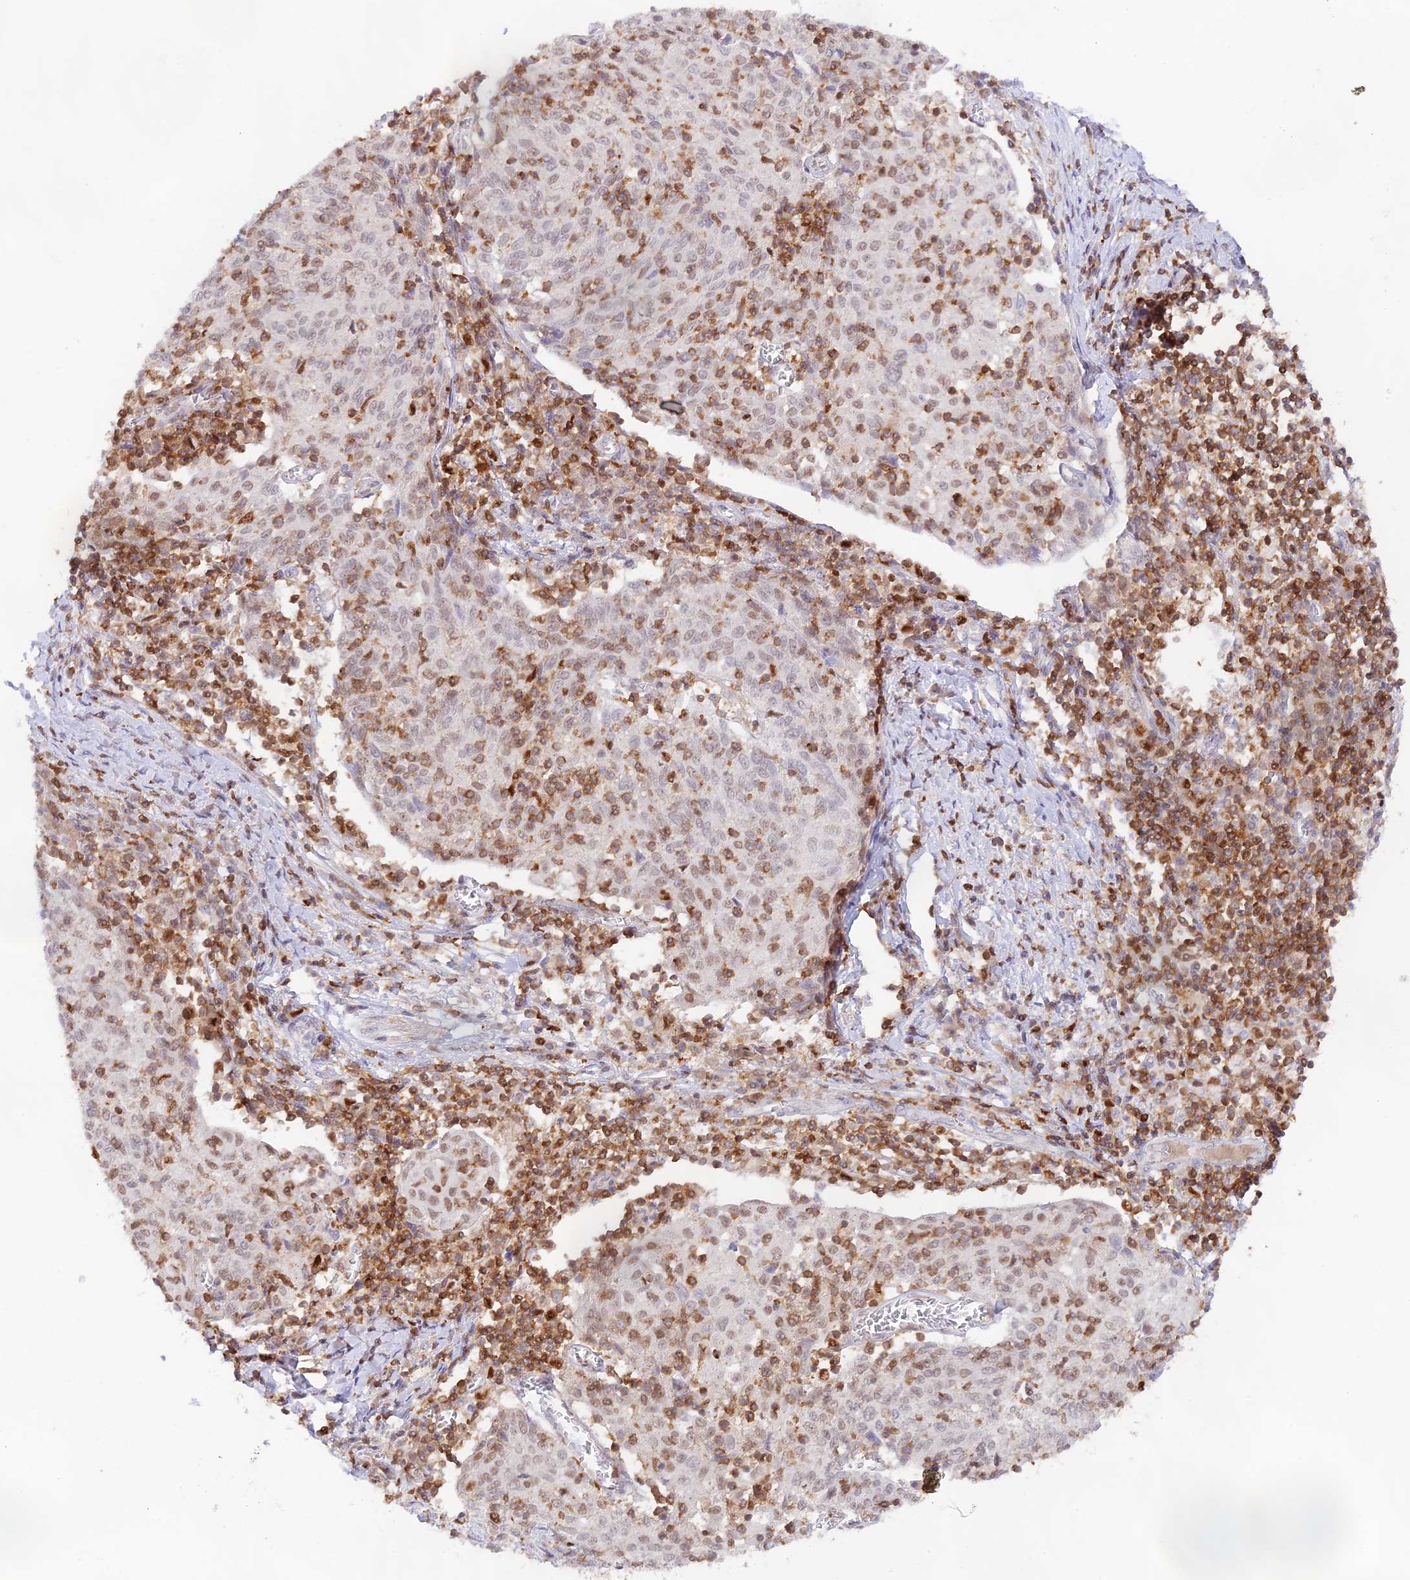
{"staining": {"intensity": "weak", "quantity": "25%-75%", "location": "nuclear"}, "tissue": "cervical cancer", "cell_type": "Tumor cells", "image_type": "cancer", "snomed": [{"axis": "morphology", "description": "Squamous cell carcinoma, NOS"}, {"axis": "topography", "description": "Cervix"}], "caption": "Approximately 25%-75% of tumor cells in human cervical squamous cell carcinoma demonstrate weak nuclear protein expression as visualized by brown immunohistochemical staining.", "gene": "DENND1C", "patient": {"sex": "female", "age": 52}}